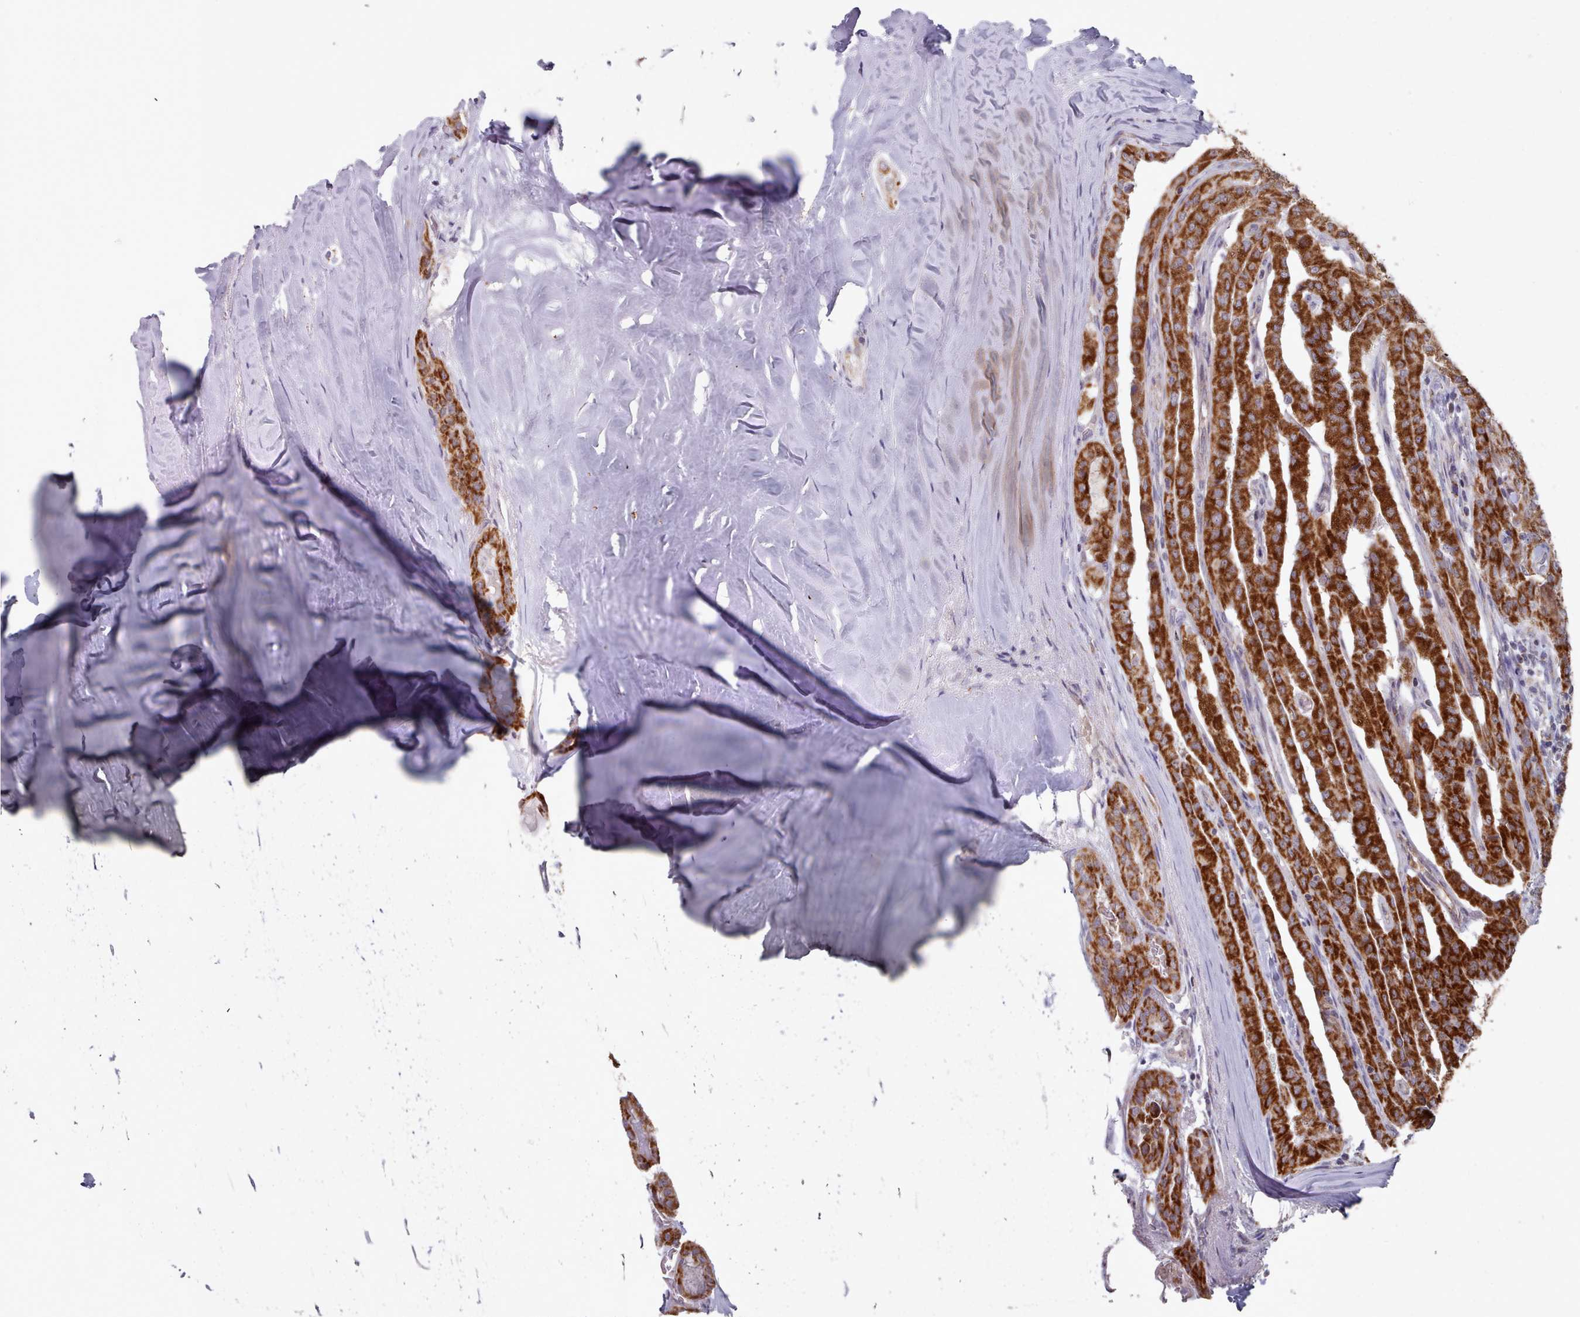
{"staining": {"intensity": "strong", "quantity": ">75%", "location": "cytoplasmic/membranous"}, "tissue": "thyroid cancer", "cell_type": "Tumor cells", "image_type": "cancer", "snomed": [{"axis": "morphology", "description": "Papillary adenocarcinoma, NOS"}, {"axis": "topography", "description": "Thyroid gland"}], "caption": "Tumor cells exhibit high levels of strong cytoplasmic/membranous positivity in about >75% of cells in thyroid cancer (papillary adenocarcinoma).", "gene": "TRARG1", "patient": {"sex": "female", "age": 59}}